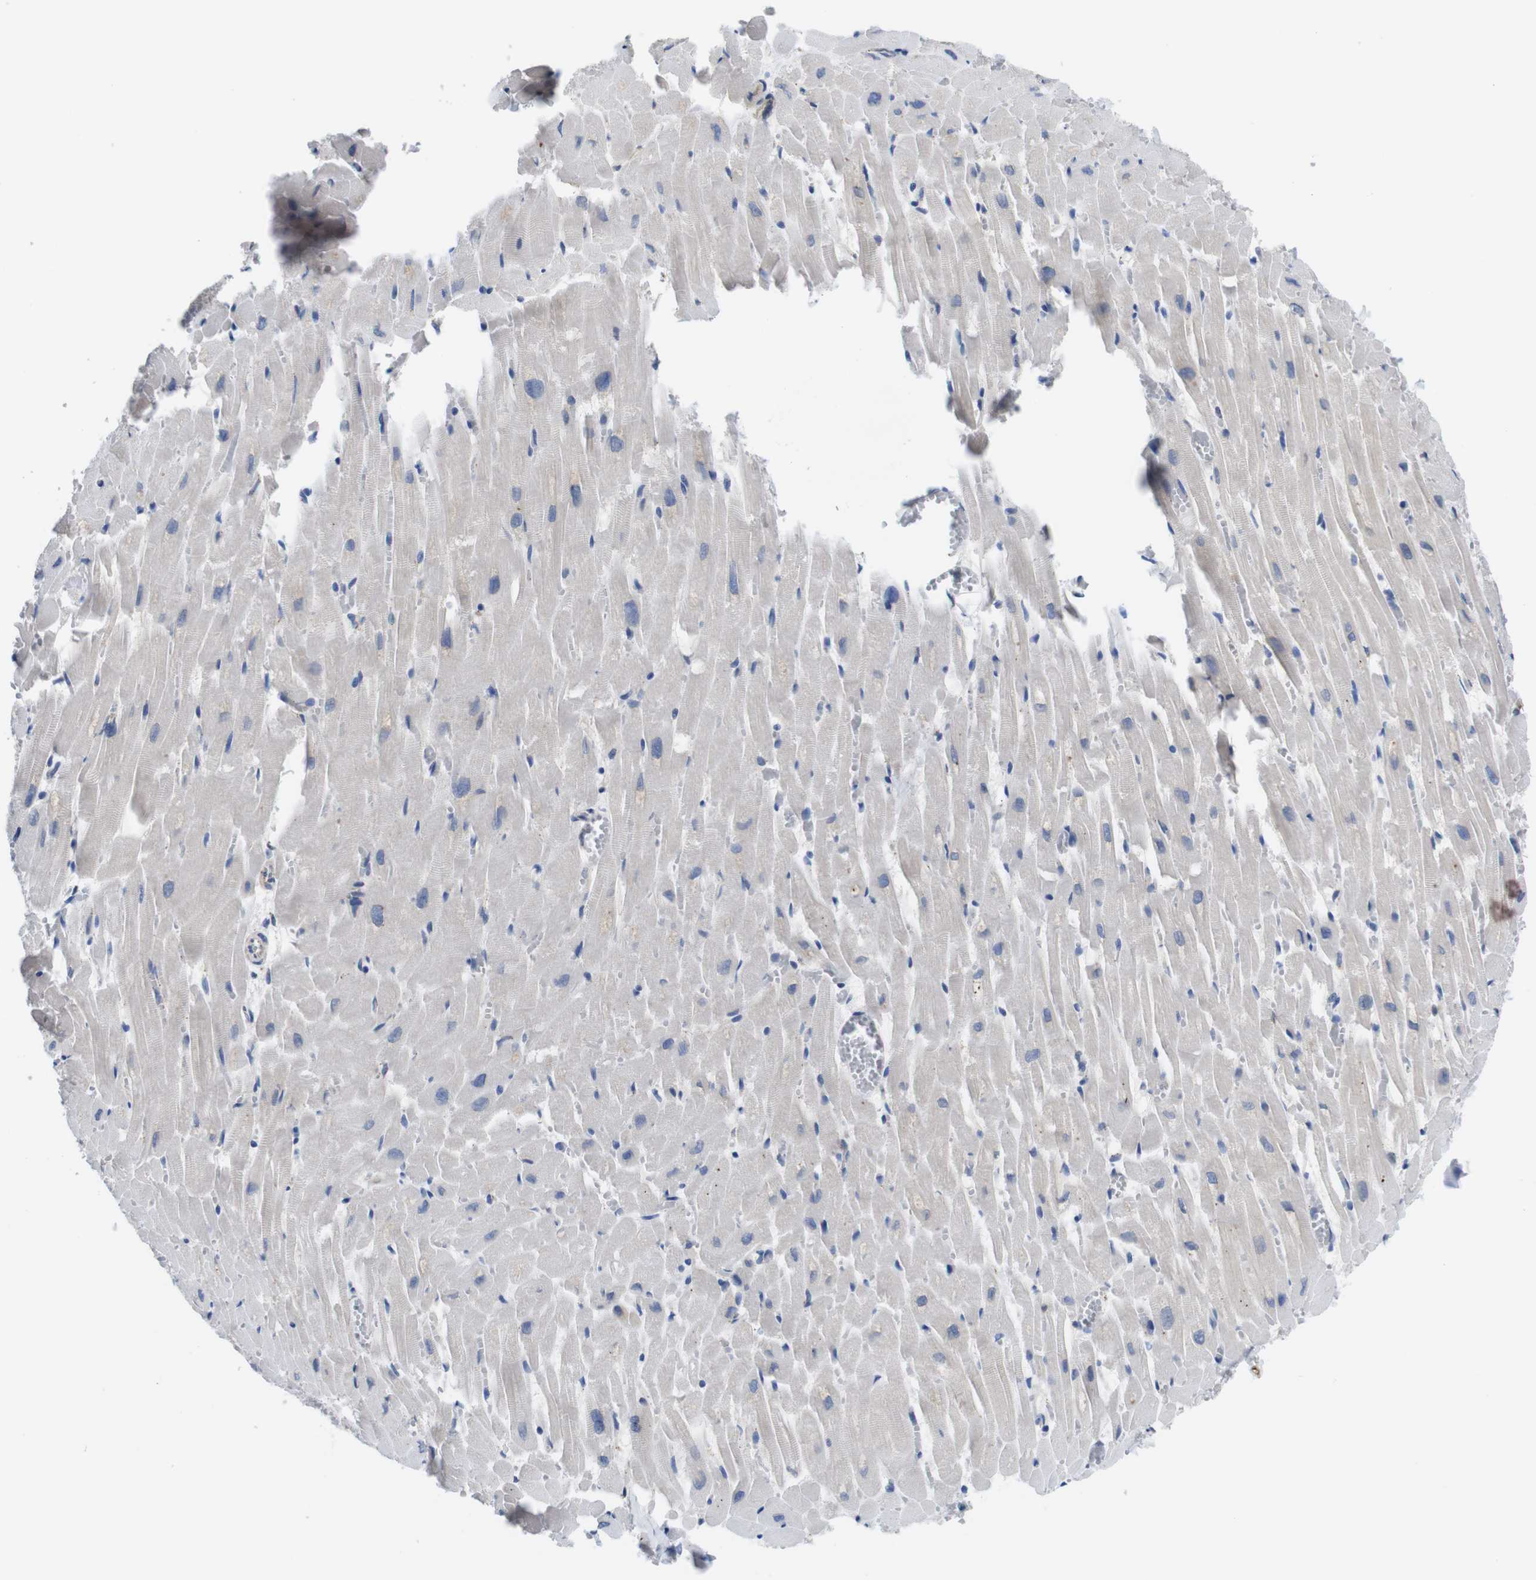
{"staining": {"intensity": "negative", "quantity": "none", "location": "none"}, "tissue": "heart muscle", "cell_type": "Cardiomyocytes", "image_type": "normal", "snomed": [{"axis": "morphology", "description": "Normal tissue, NOS"}, {"axis": "topography", "description": "Heart"}], "caption": "Immunohistochemical staining of unremarkable heart muscle reveals no significant staining in cardiomyocytes. Brightfield microscopy of immunohistochemistry stained with DAB (3,3'-diaminobenzidine) (brown) and hematoxylin (blue), captured at high magnification.", "gene": "DDRGK1", "patient": {"sex": "female", "age": 19}}